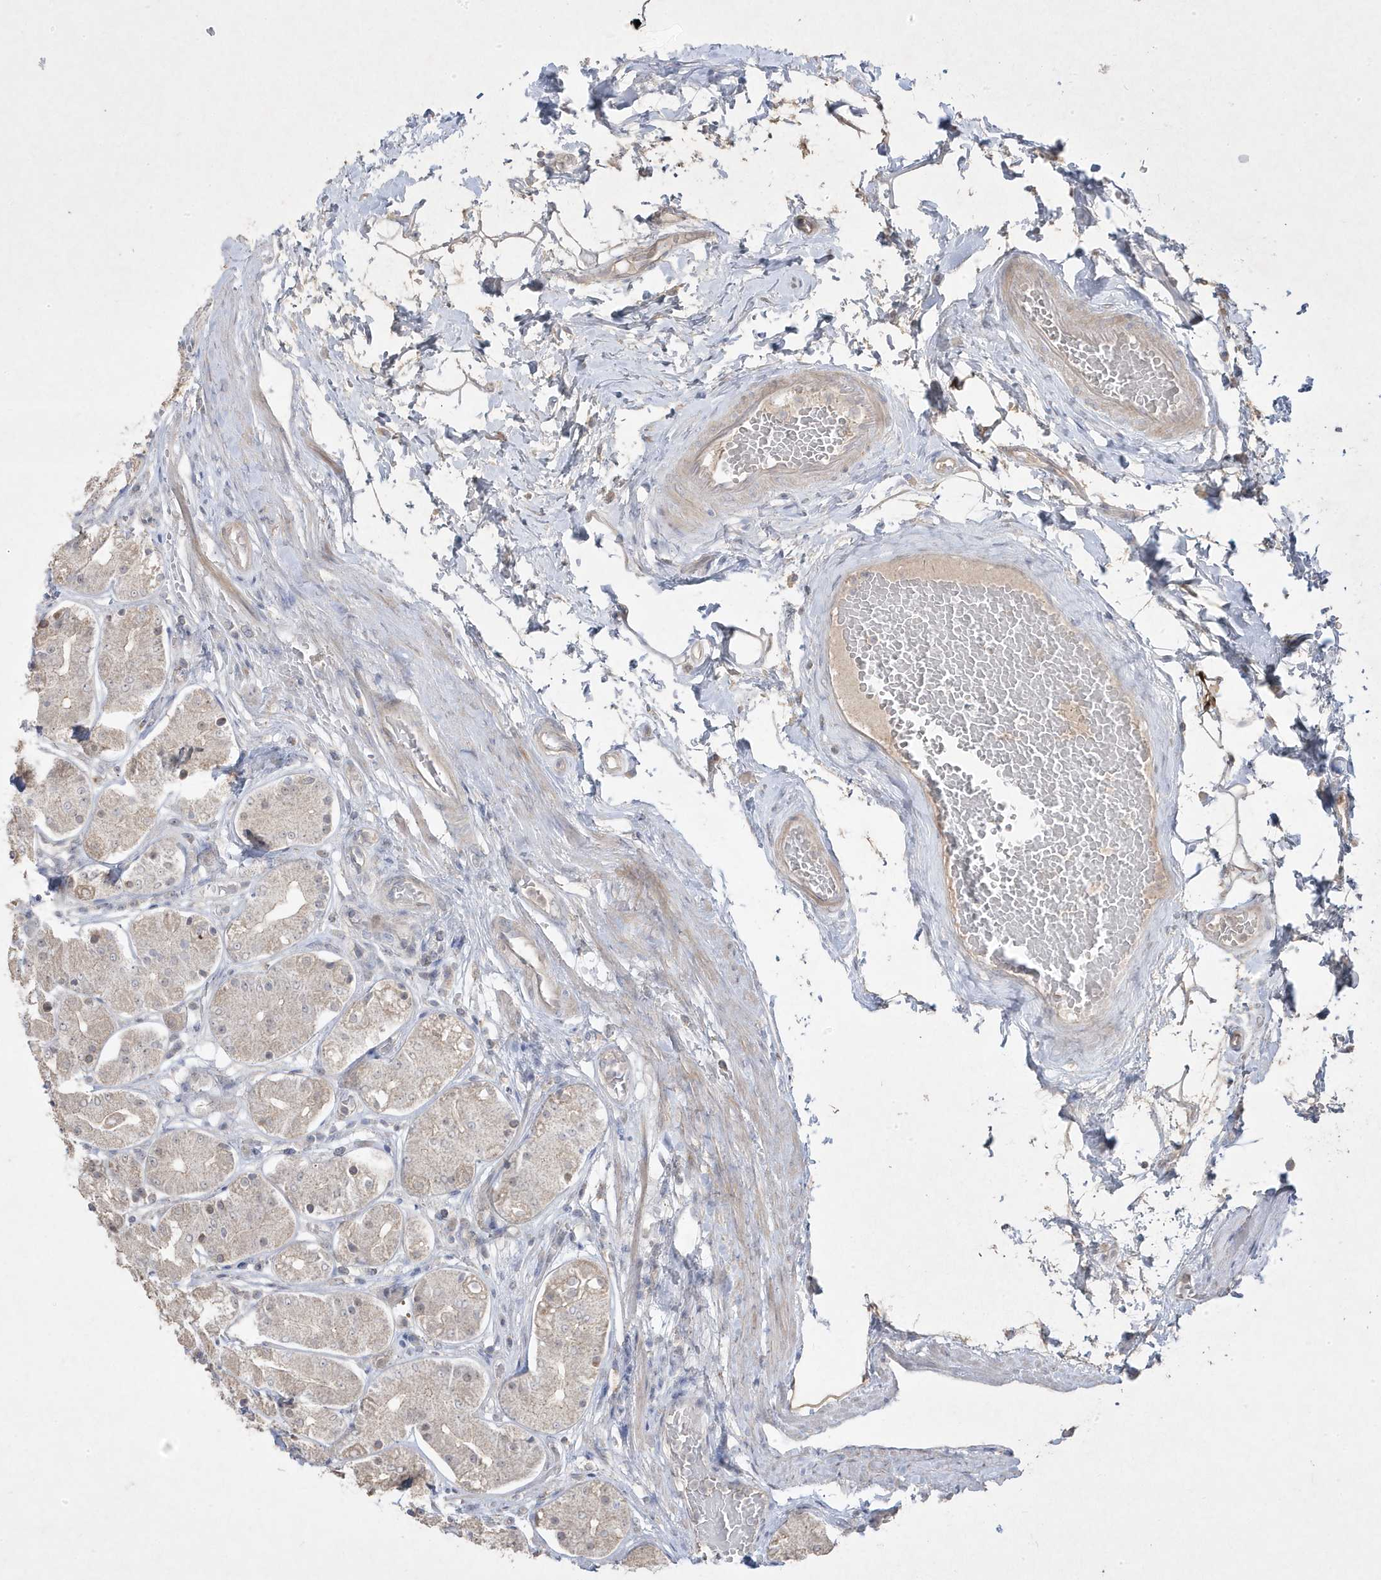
{"staining": {"intensity": "negative", "quantity": "none", "location": "none"}, "tissue": "stomach", "cell_type": "Glandular cells", "image_type": "normal", "snomed": [{"axis": "morphology", "description": "Normal tissue, NOS"}, {"axis": "topography", "description": "Stomach"}, {"axis": "topography", "description": "Stomach, lower"}], "caption": "DAB immunohistochemical staining of benign human stomach shows no significant positivity in glandular cells.", "gene": "RGL4", "patient": {"sex": "female", "age": 56}}